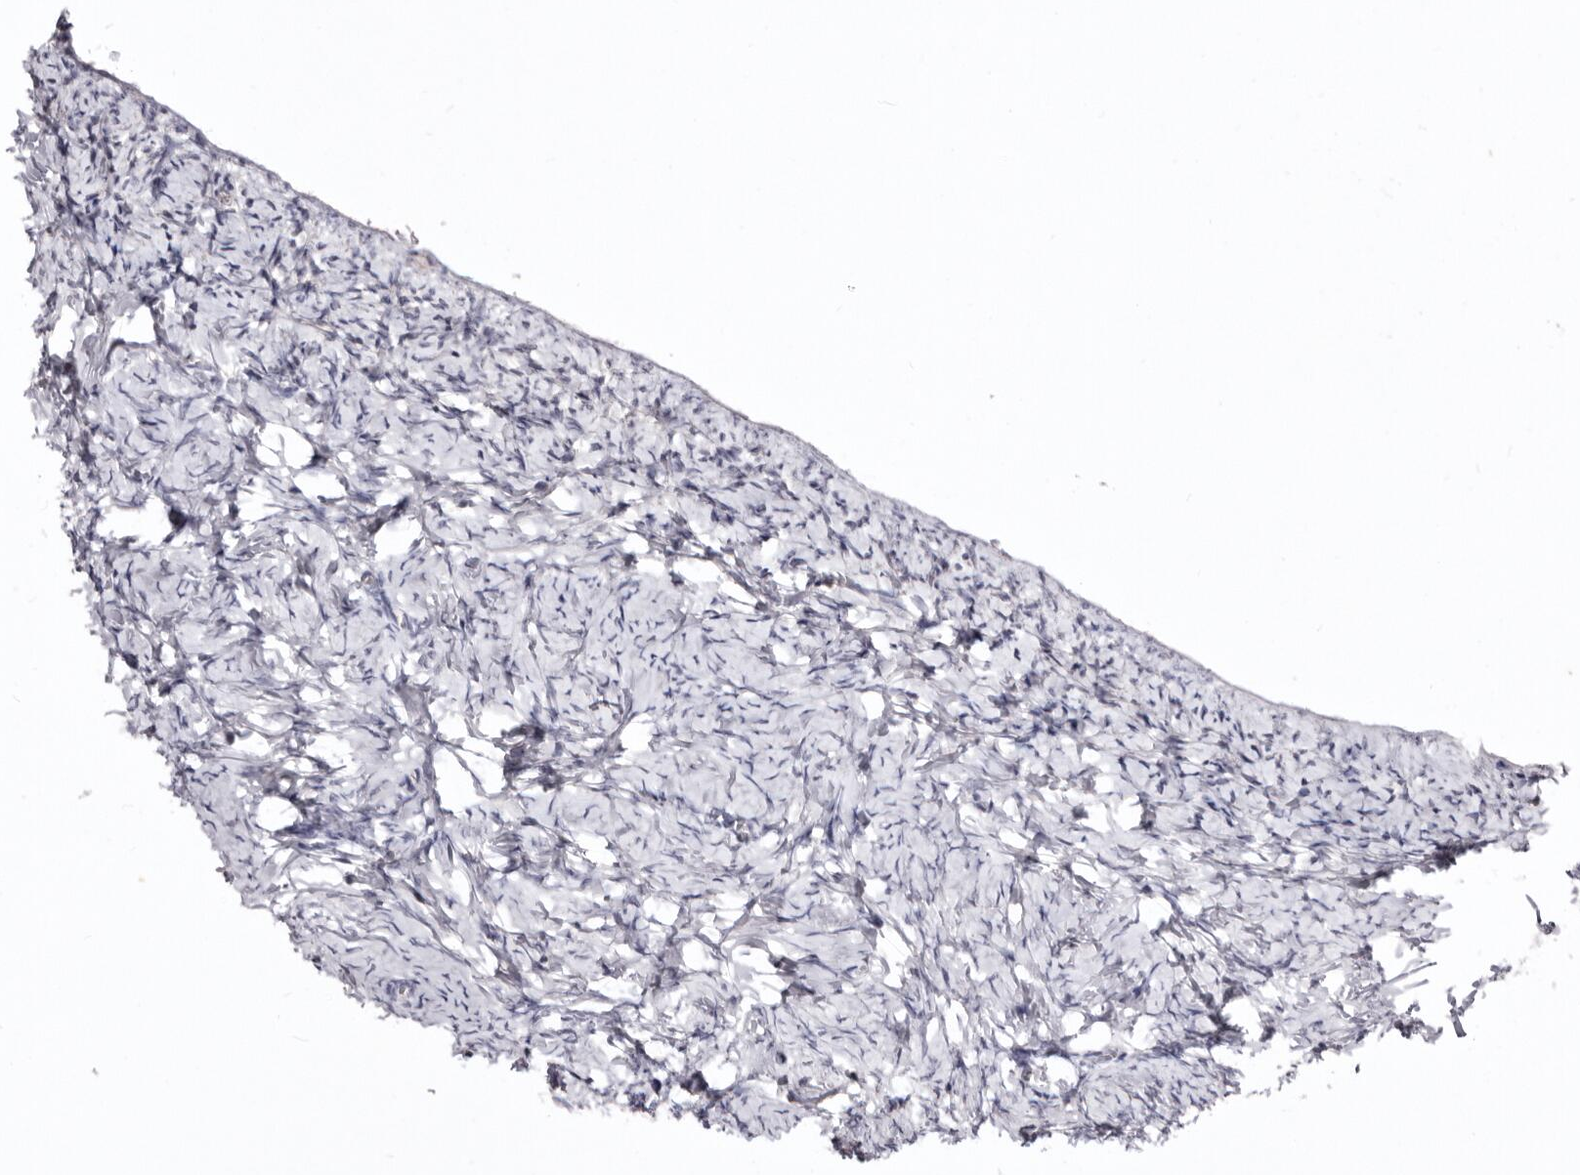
{"staining": {"intensity": "negative", "quantity": "none", "location": "none"}, "tissue": "ovary", "cell_type": "Ovarian stroma cells", "image_type": "normal", "snomed": [{"axis": "morphology", "description": "Normal tissue, NOS"}, {"axis": "topography", "description": "Ovary"}], "caption": "Image shows no protein expression in ovarian stroma cells of normal ovary.", "gene": "CDCA8", "patient": {"sex": "female", "age": 27}}